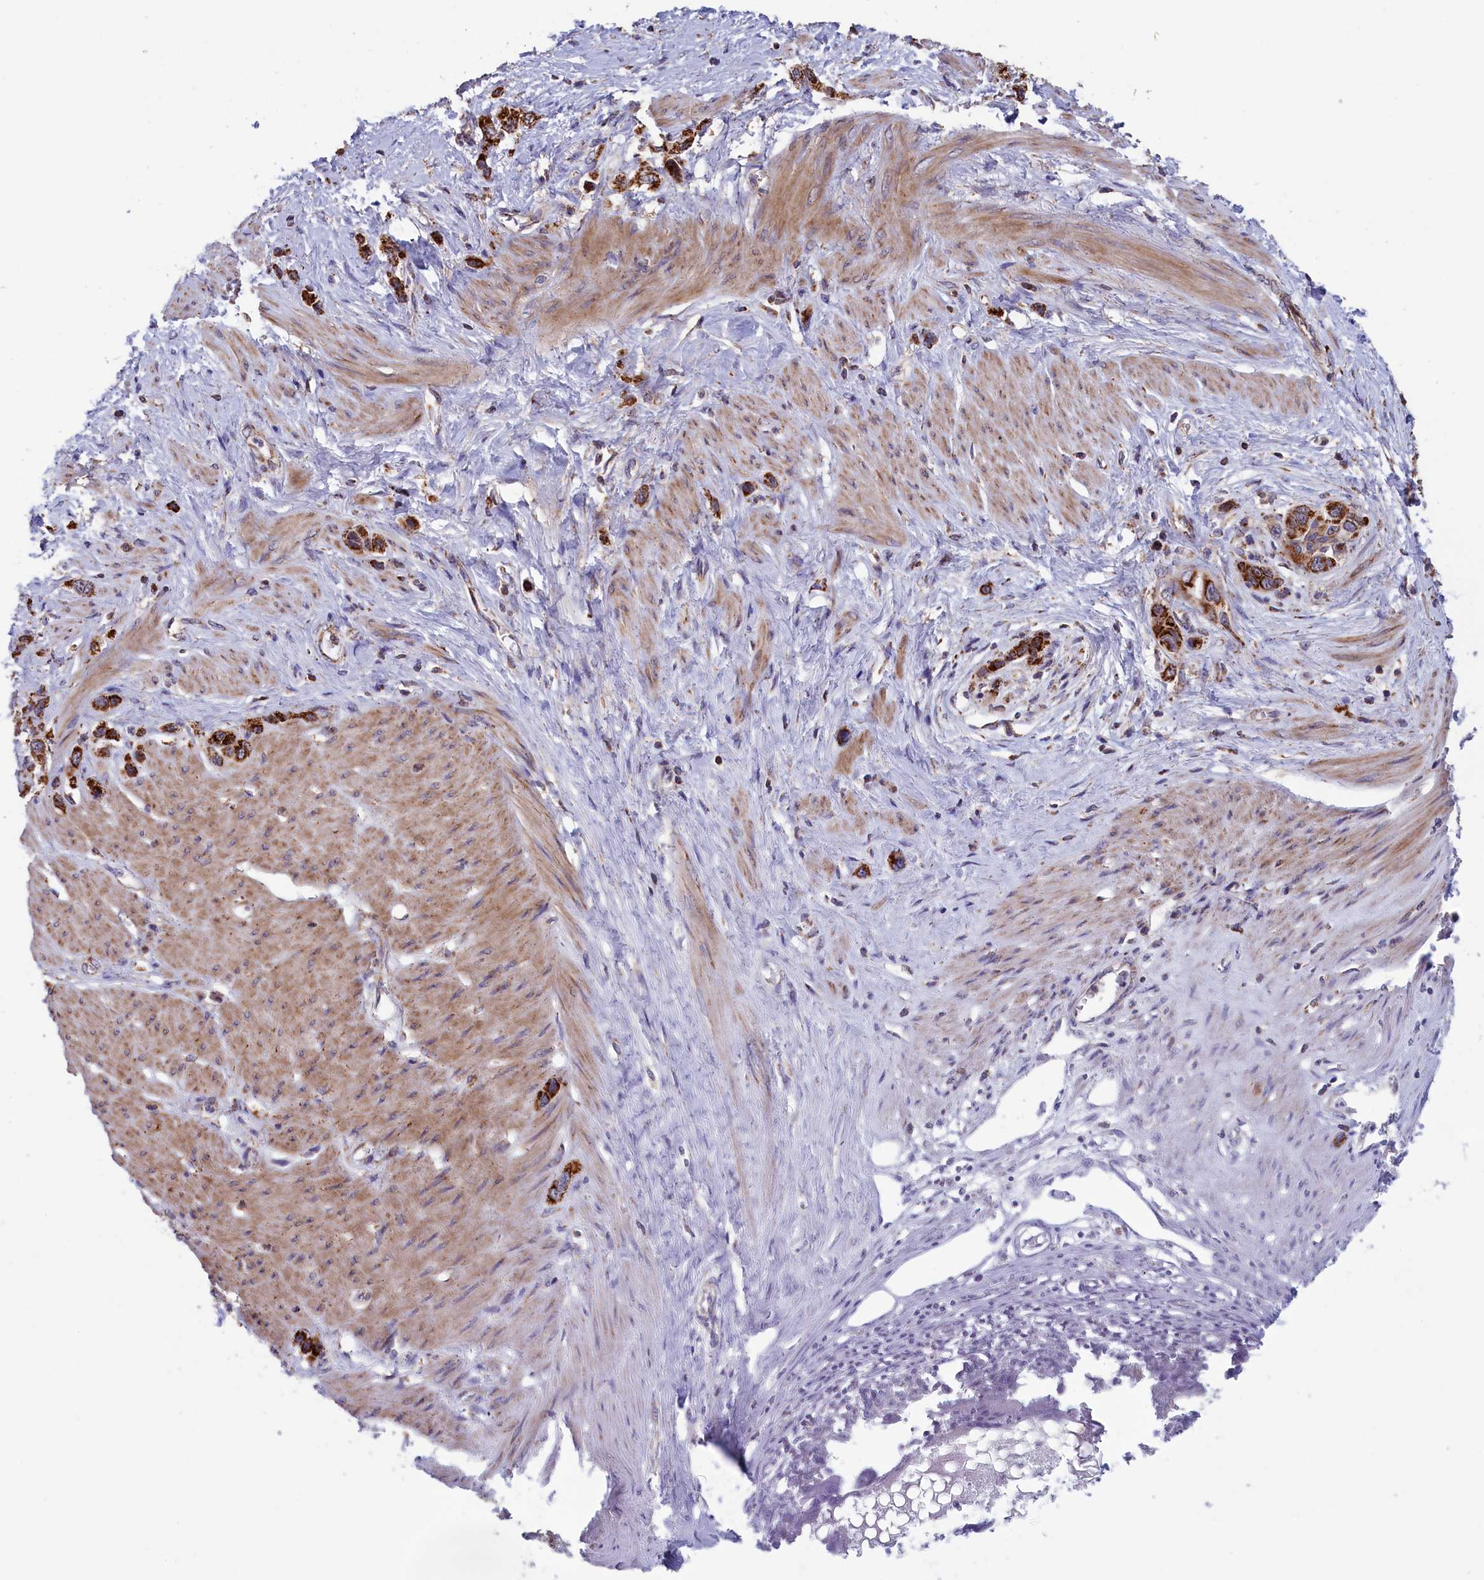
{"staining": {"intensity": "strong", "quantity": ">75%", "location": "cytoplasmic/membranous"}, "tissue": "stomach cancer", "cell_type": "Tumor cells", "image_type": "cancer", "snomed": [{"axis": "morphology", "description": "Adenocarcinoma, NOS"}, {"axis": "morphology", "description": "Adenocarcinoma, High grade"}, {"axis": "topography", "description": "Stomach, upper"}, {"axis": "topography", "description": "Stomach, lower"}], "caption": "Strong cytoplasmic/membranous expression for a protein is identified in approximately >75% of tumor cells of stomach cancer (adenocarcinoma) using immunohistochemistry.", "gene": "TIMM44", "patient": {"sex": "female", "age": 65}}